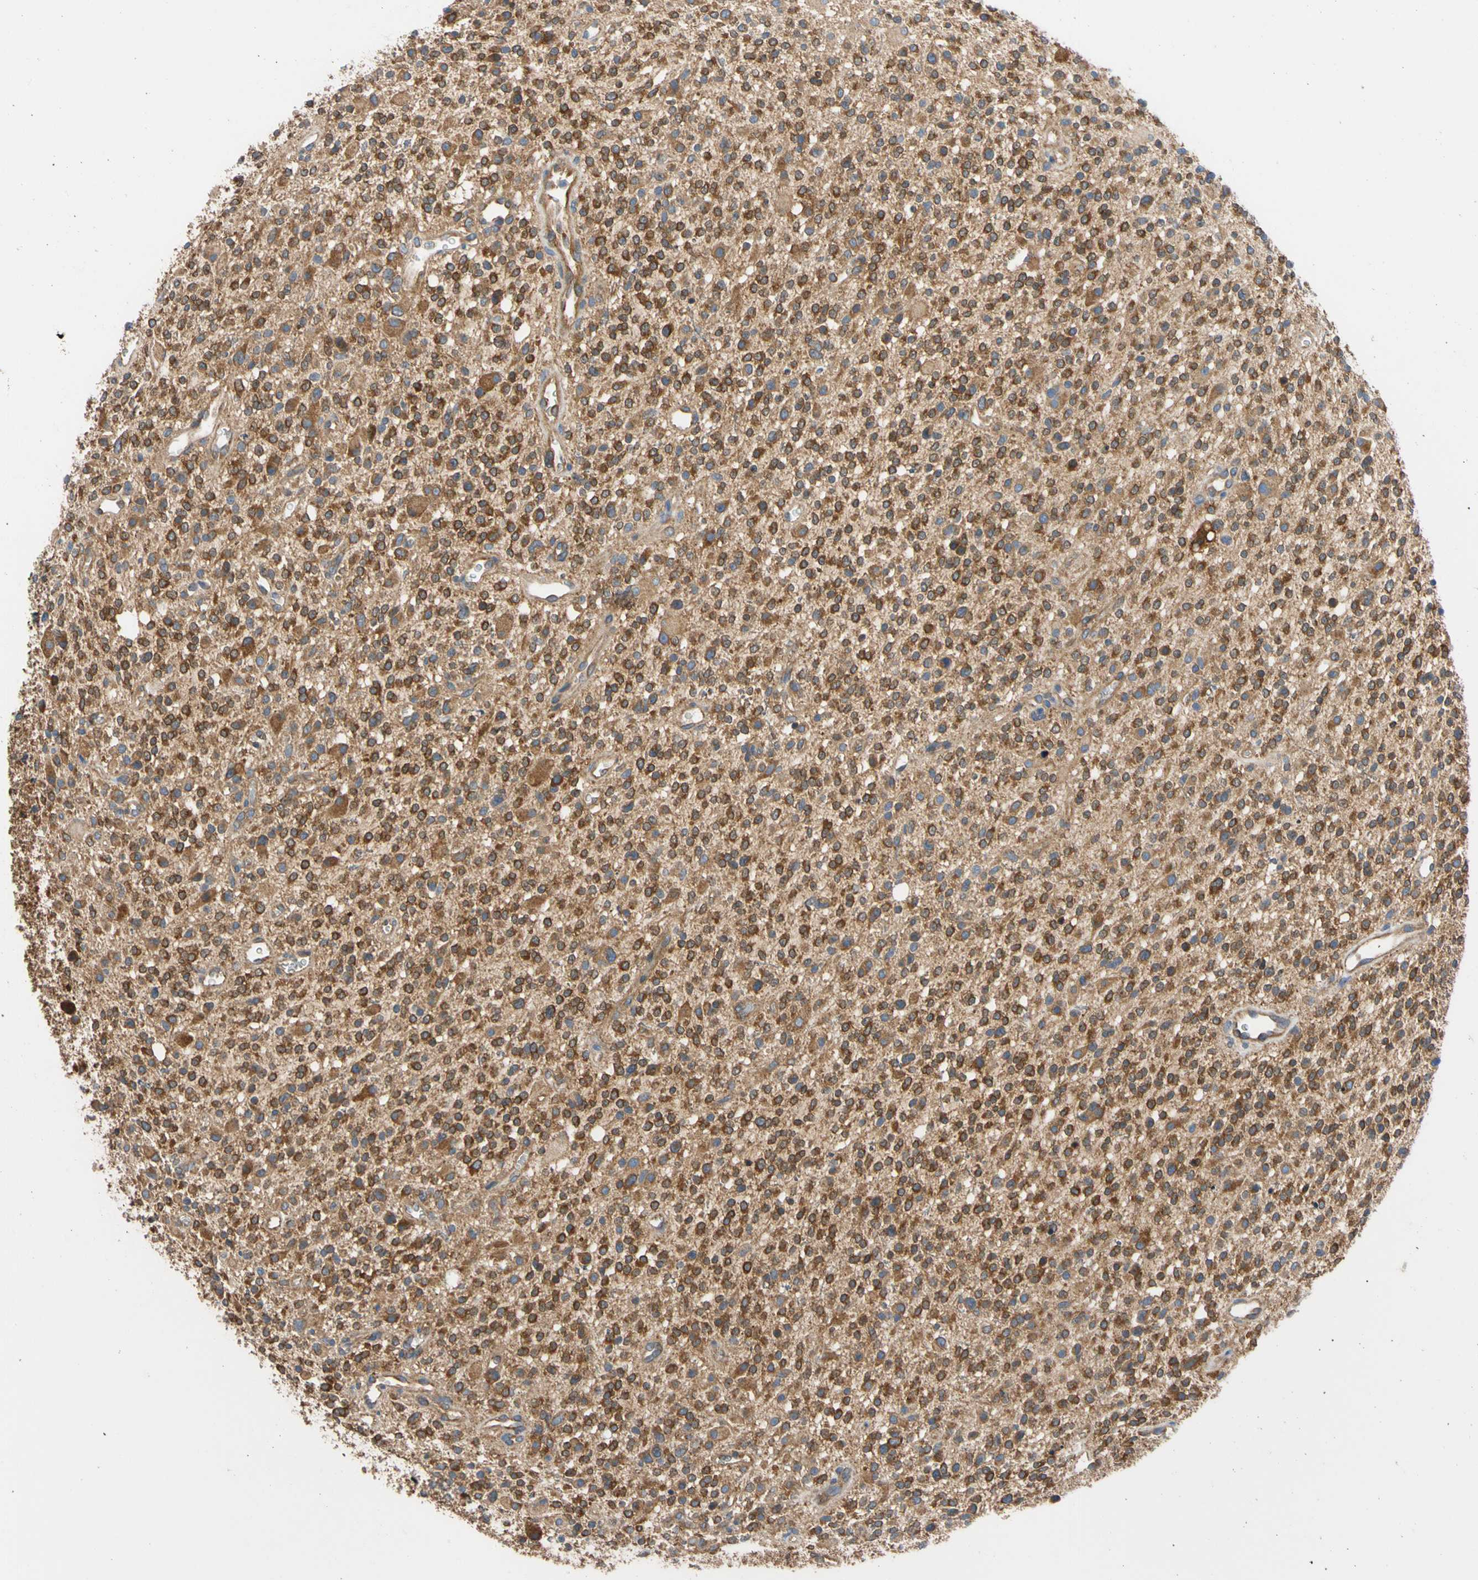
{"staining": {"intensity": "strong", "quantity": ">75%", "location": "cytoplasmic/membranous"}, "tissue": "glioma", "cell_type": "Tumor cells", "image_type": "cancer", "snomed": [{"axis": "morphology", "description": "Glioma, malignant, High grade"}, {"axis": "topography", "description": "Brain"}], "caption": "About >75% of tumor cells in human glioma reveal strong cytoplasmic/membranous protein staining as visualized by brown immunohistochemical staining.", "gene": "GPHN", "patient": {"sex": "male", "age": 48}}